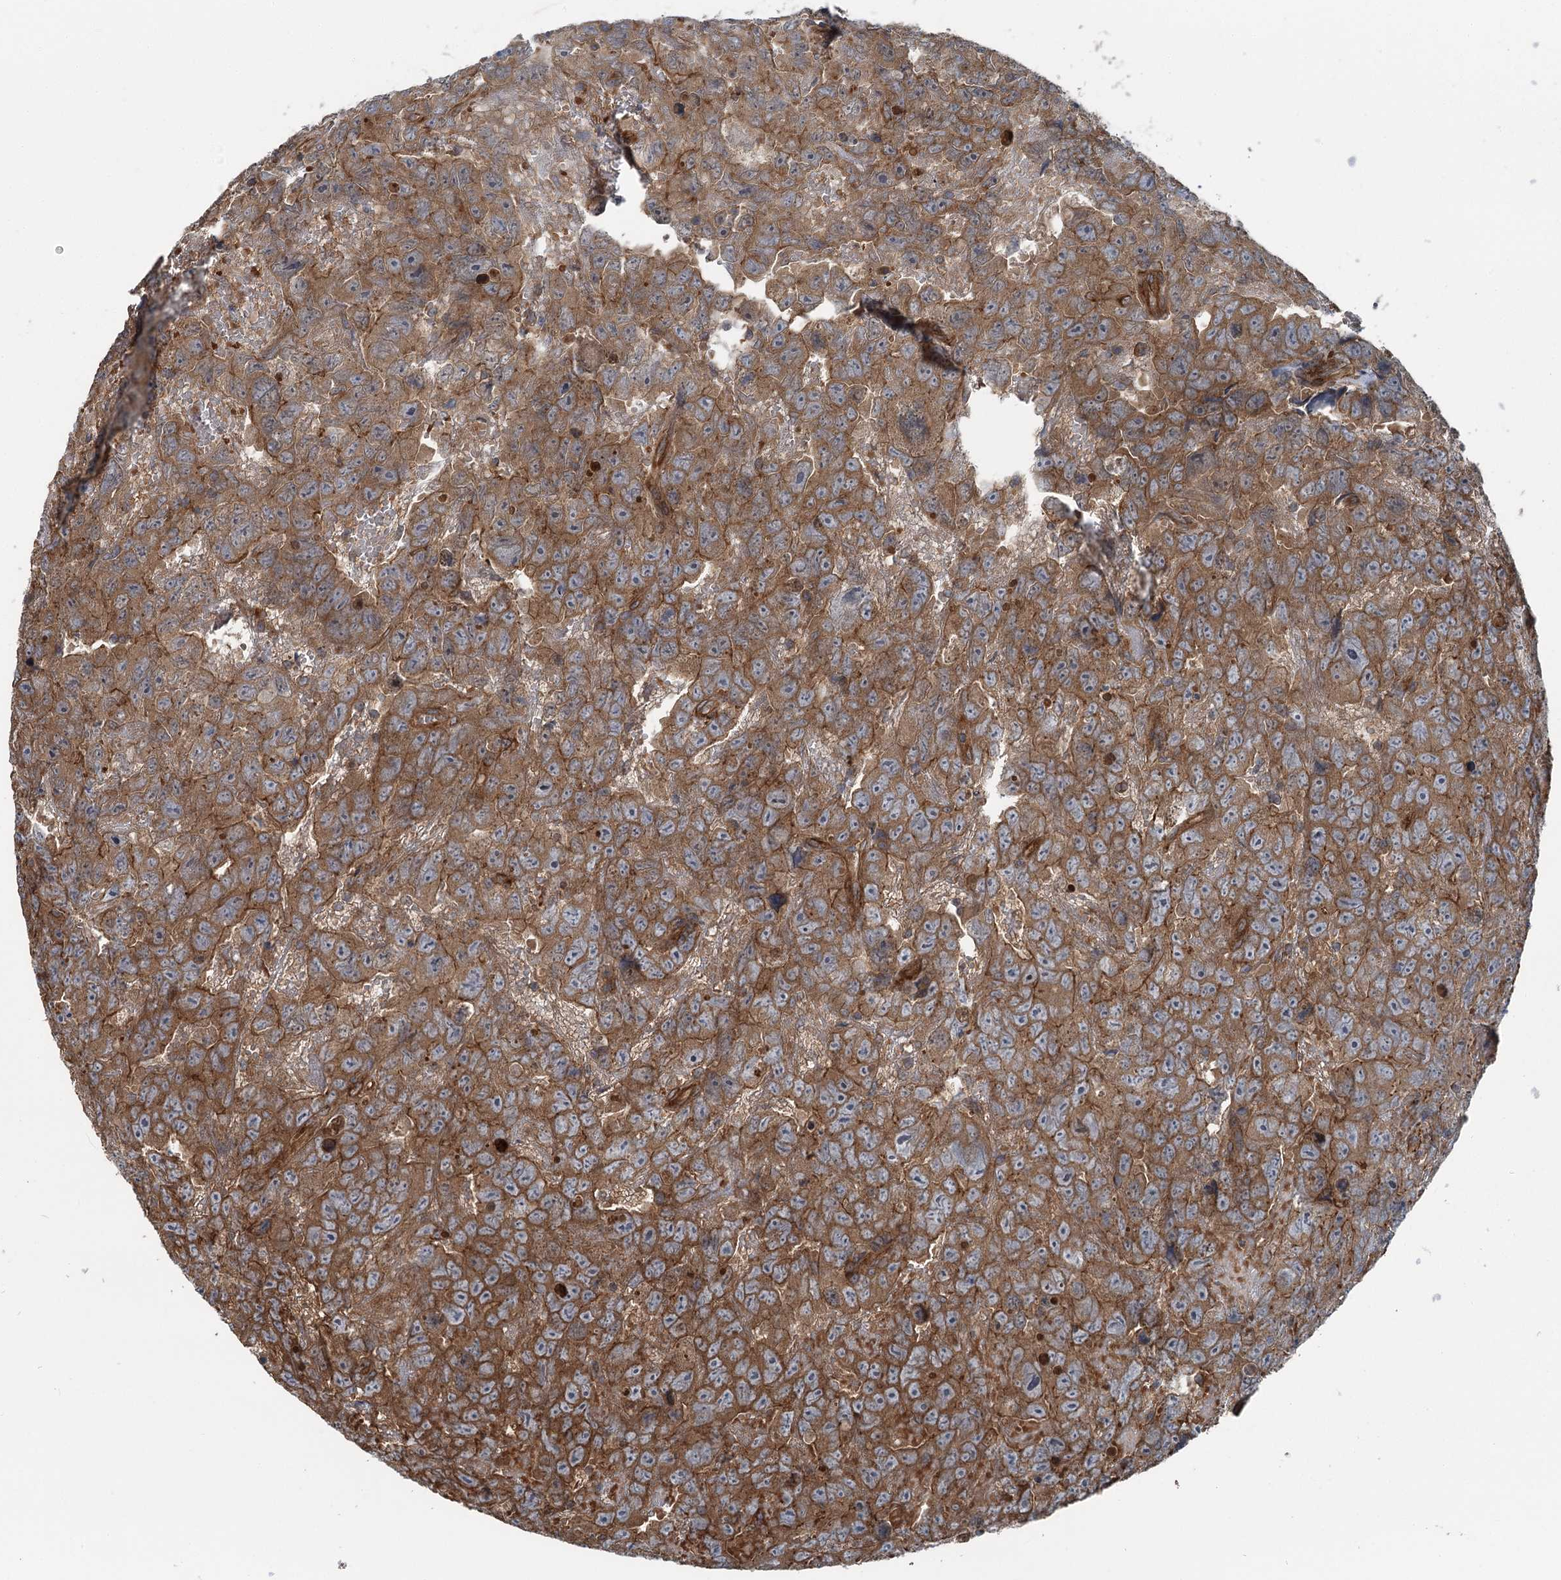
{"staining": {"intensity": "strong", "quantity": ">75%", "location": "cytoplasmic/membranous"}, "tissue": "testis cancer", "cell_type": "Tumor cells", "image_type": "cancer", "snomed": [{"axis": "morphology", "description": "Carcinoma, Embryonal, NOS"}, {"axis": "topography", "description": "Testis"}], "caption": "A brown stain shows strong cytoplasmic/membranous positivity of a protein in human testis embryonal carcinoma tumor cells. (DAB = brown stain, brightfield microscopy at high magnification).", "gene": "IQSEC1", "patient": {"sex": "male", "age": 45}}